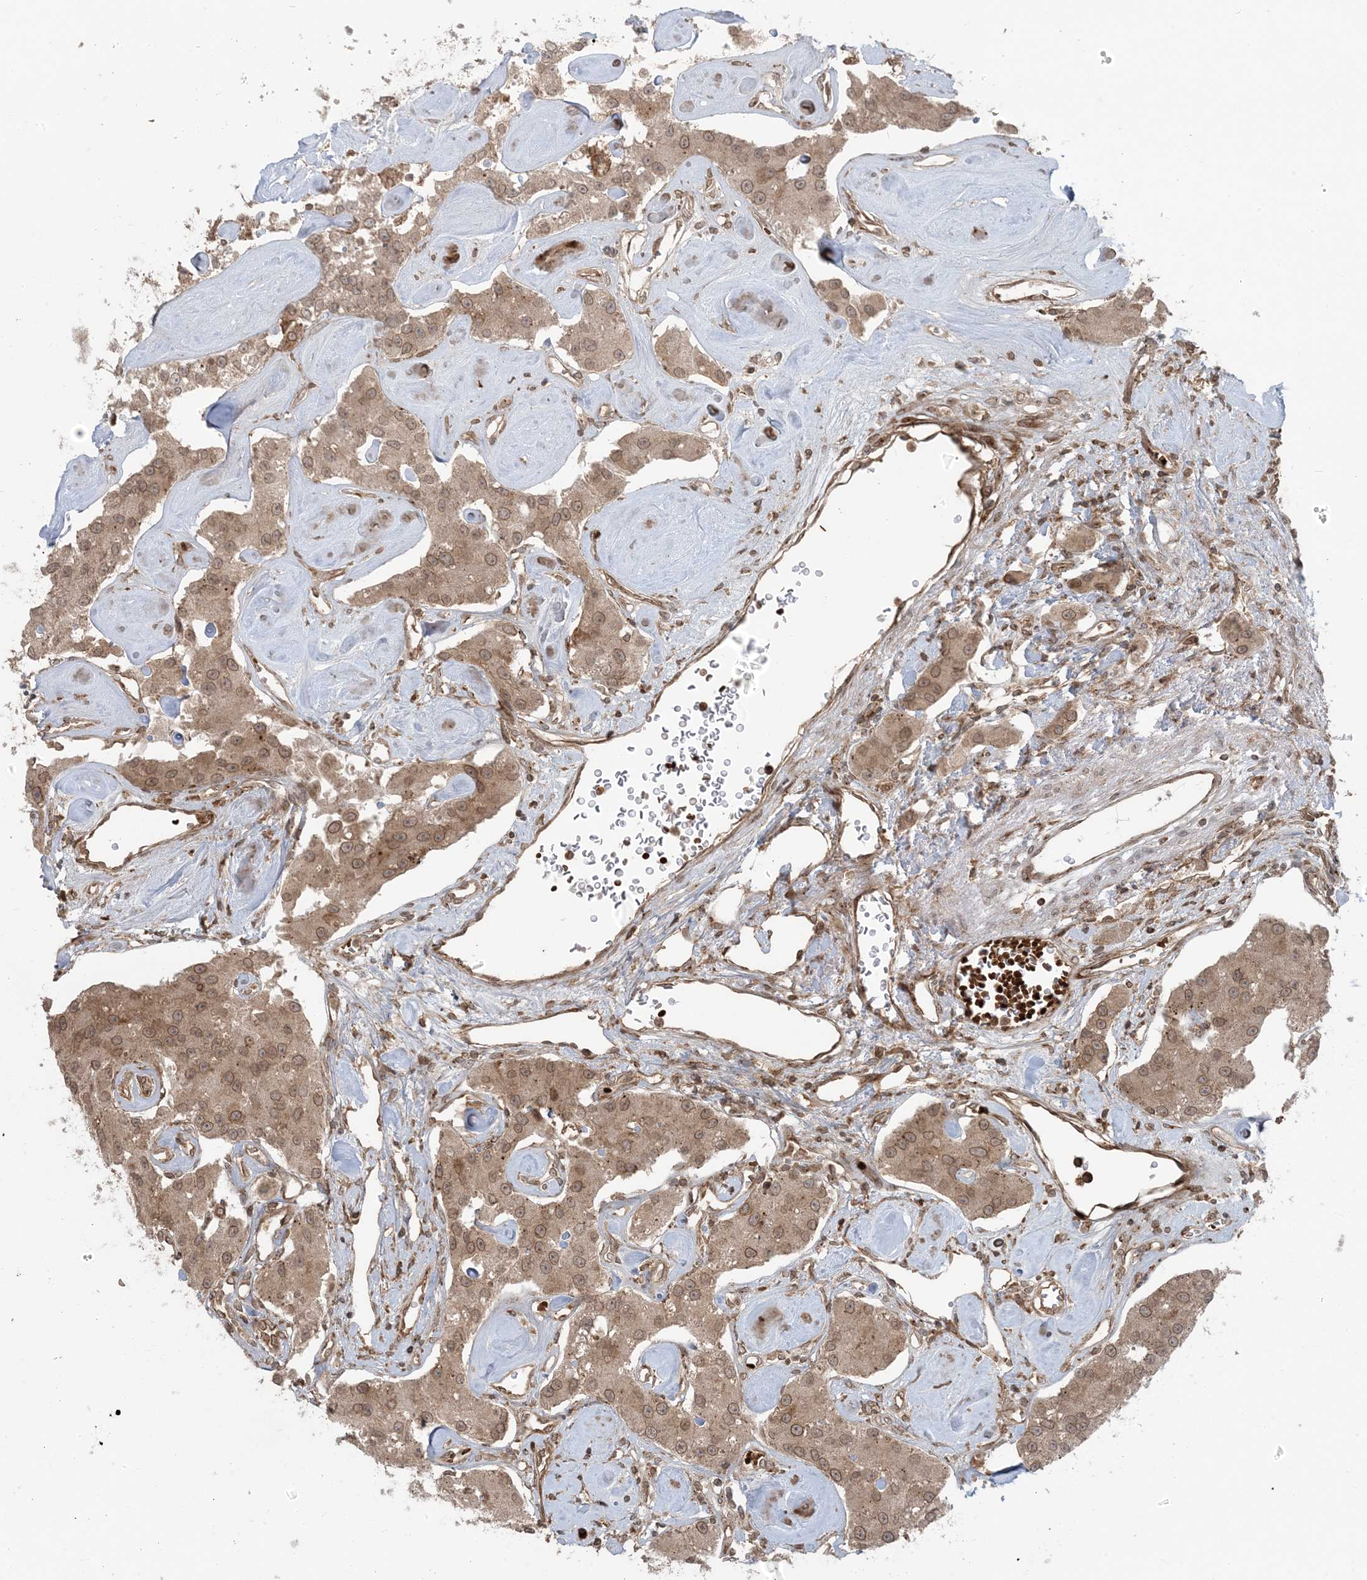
{"staining": {"intensity": "moderate", "quantity": ">75%", "location": "cytoplasmic/membranous,nuclear"}, "tissue": "carcinoid", "cell_type": "Tumor cells", "image_type": "cancer", "snomed": [{"axis": "morphology", "description": "Carcinoid, malignant, NOS"}, {"axis": "topography", "description": "Pancreas"}], "caption": "Protein staining reveals moderate cytoplasmic/membranous and nuclear staining in about >75% of tumor cells in carcinoid.", "gene": "DDX19B", "patient": {"sex": "male", "age": 41}}